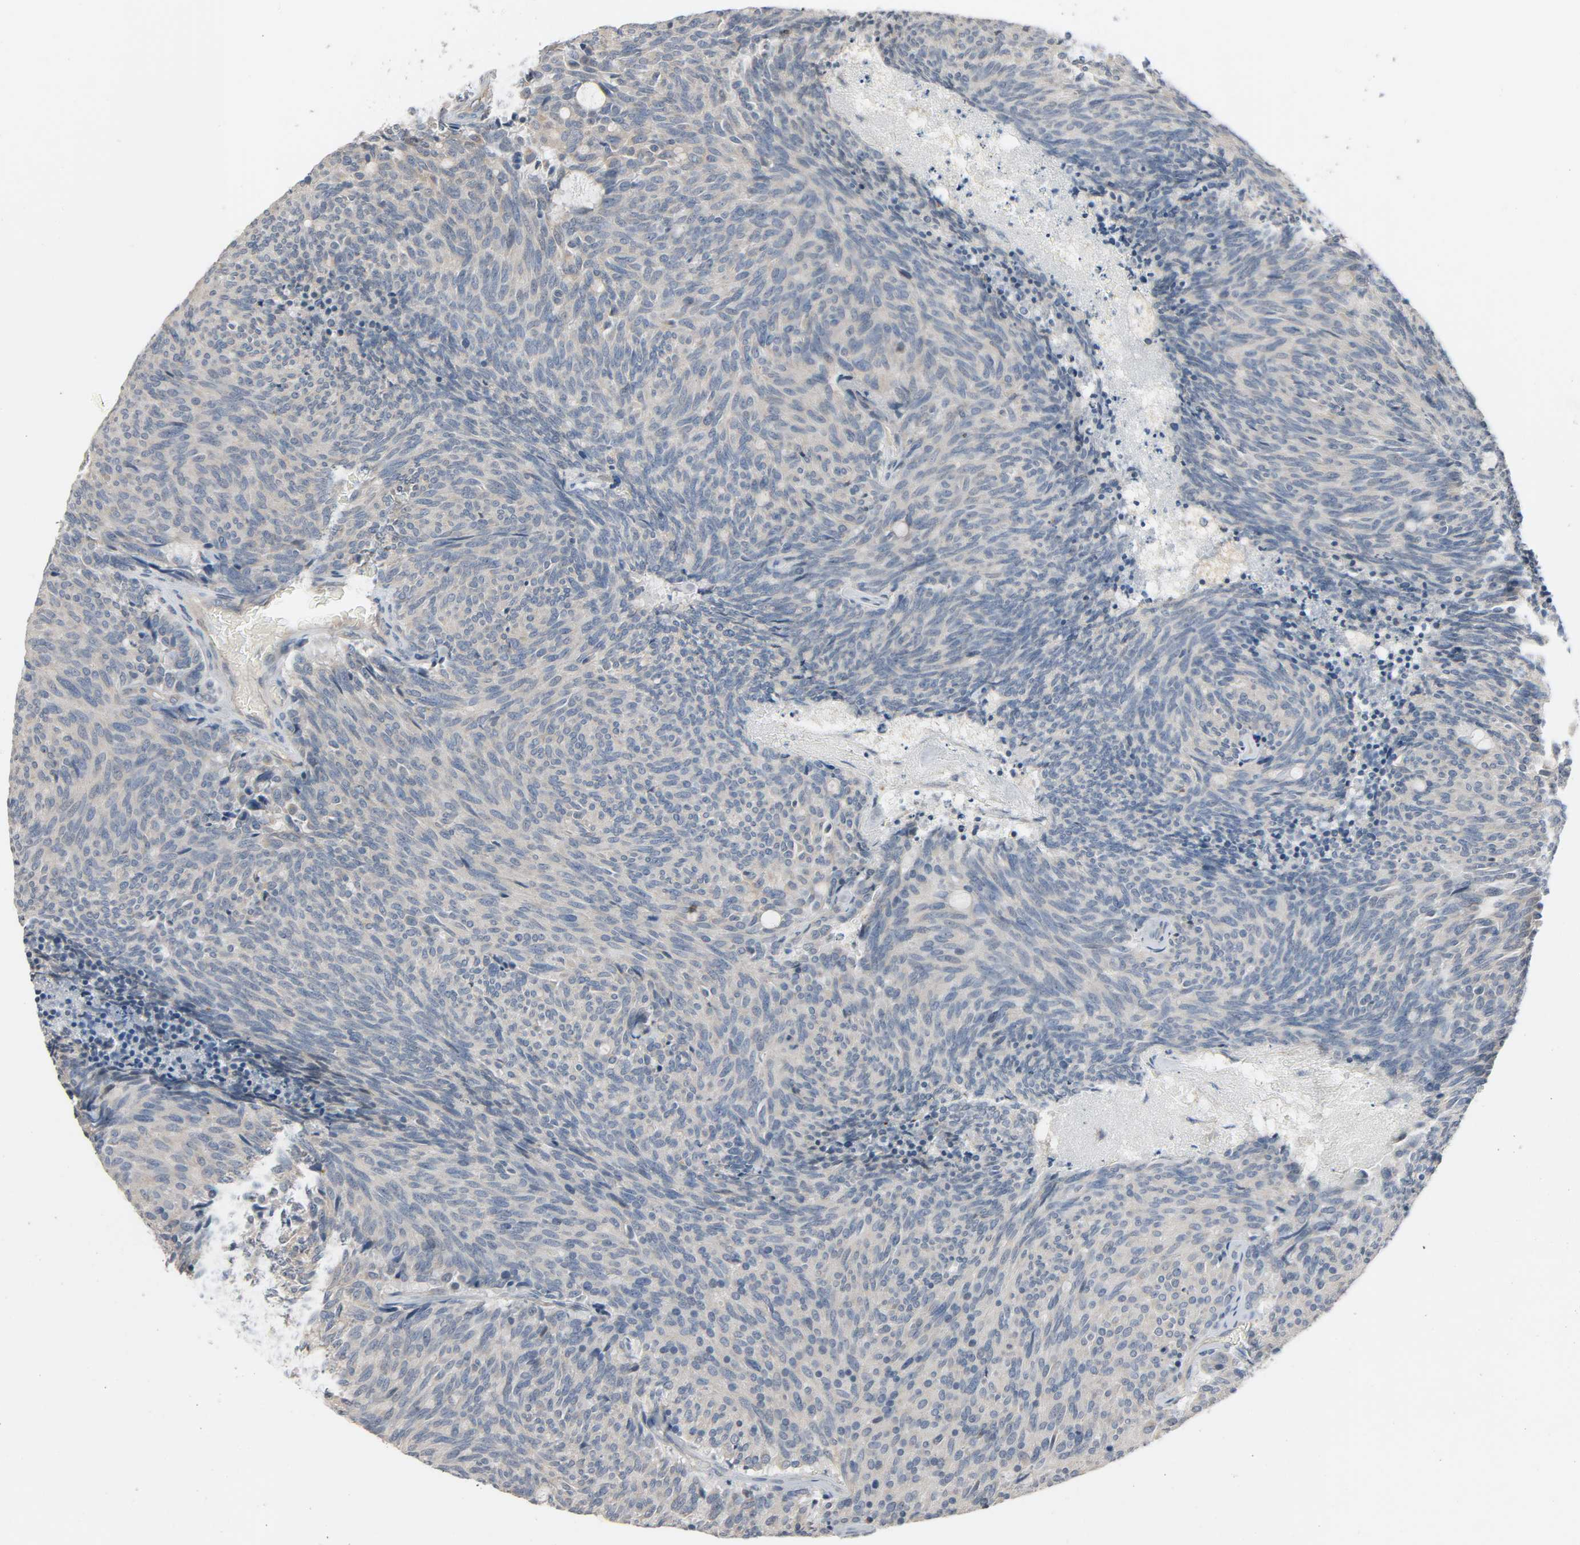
{"staining": {"intensity": "negative", "quantity": "none", "location": "none"}, "tissue": "carcinoid", "cell_type": "Tumor cells", "image_type": "cancer", "snomed": [{"axis": "morphology", "description": "Carcinoid, malignant, NOS"}, {"axis": "topography", "description": "Pancreas"}], "caption": "Protein analysis of carcinoid exhibits no significant positivity in tumor cells.", "gene": "LIMCH1", "patient": {"sex": "female", "age": 54}}